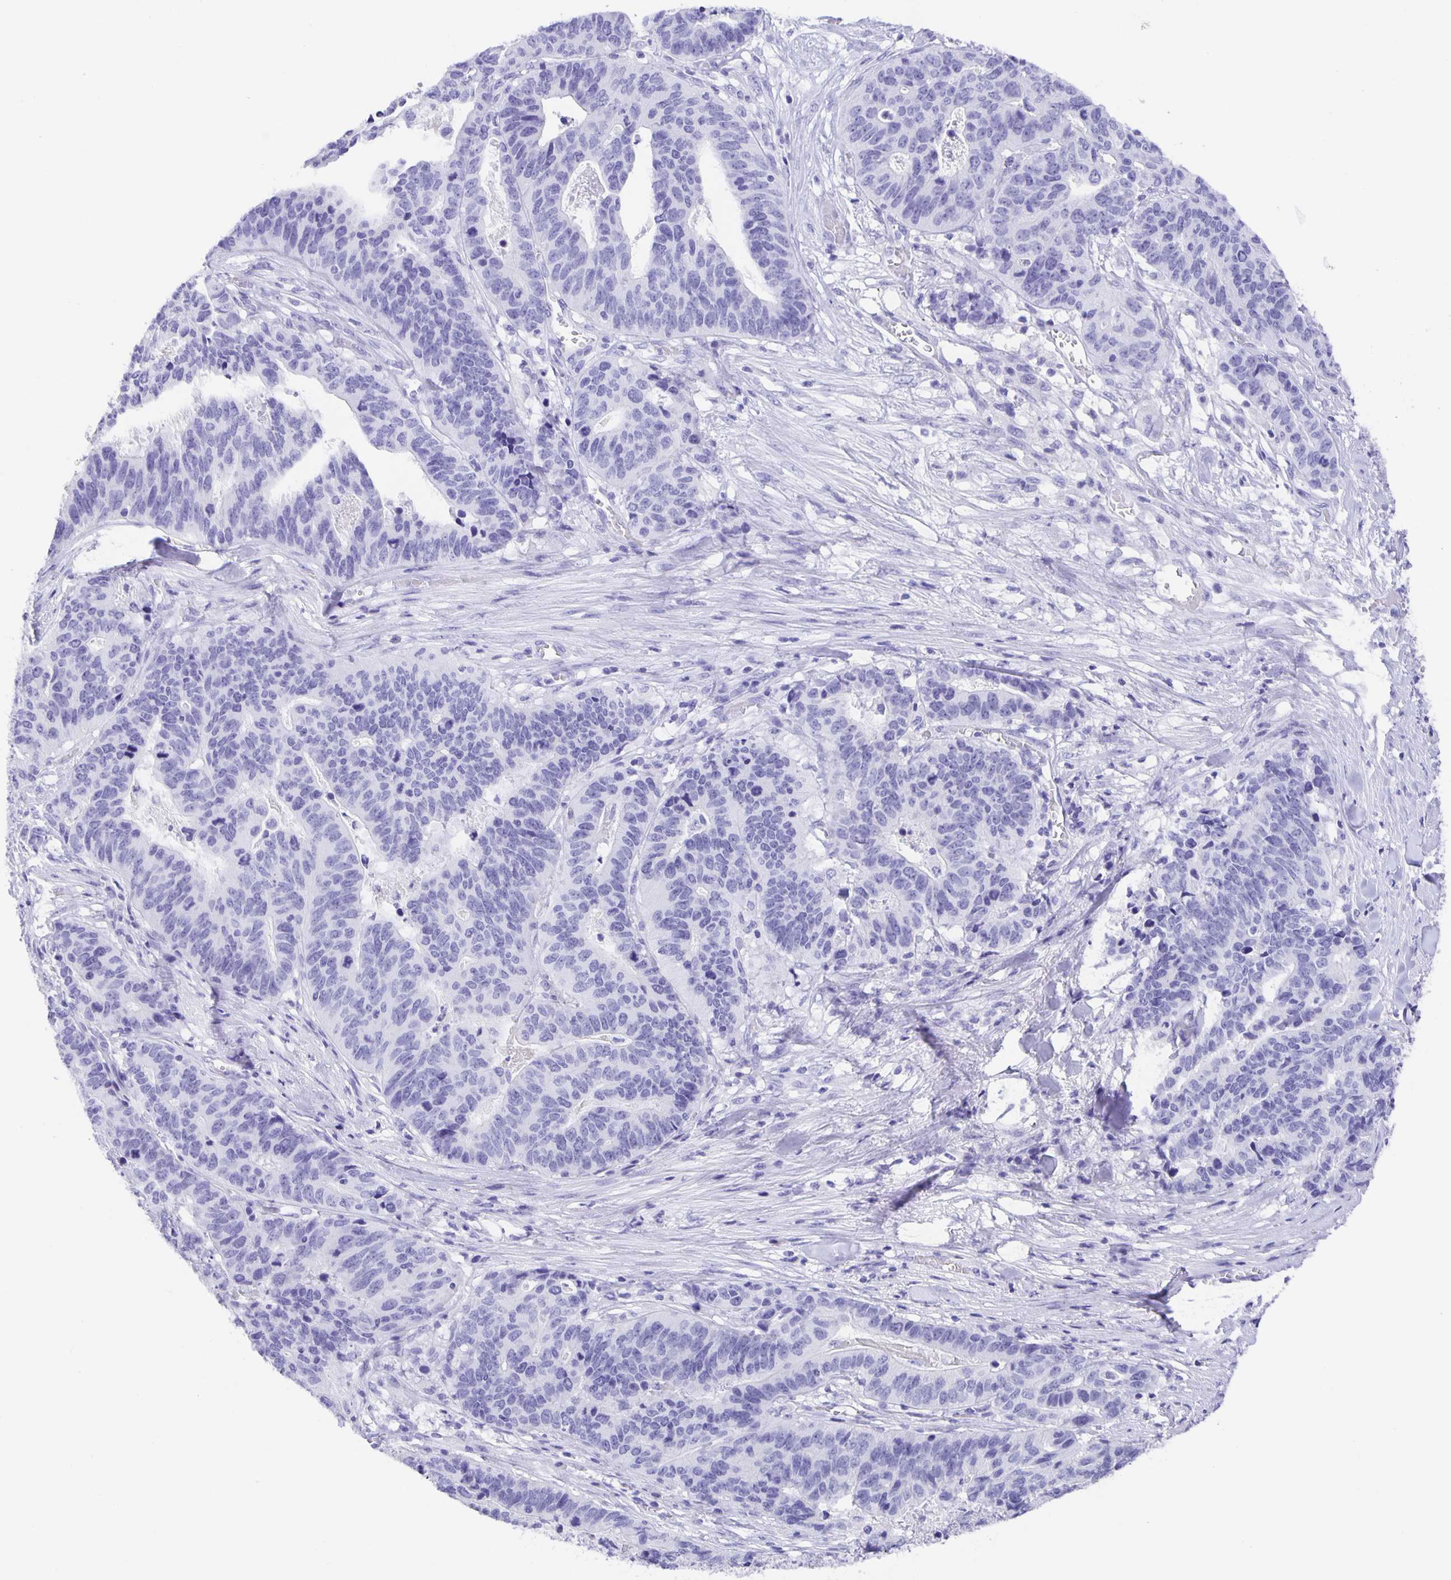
{"staining": {"intensity": "negative", "quantity": "none", "location": "none"}, "tissue": "stomach cancer", "cell_type": "Tumor cells", "image_type": "cancer", "snomed": [{"axis": "morphology", "description": "Adenocarcinoma, NOS"}, {"axis": "topography", "description": "Stomach, upper"}], "caption": "Tumor cells are negative for brown protein staining in stomach cancer. Nuclei are stained in blue.", "gene": "GUCA2A", "patient": {"sex": "female", "age": 67}}